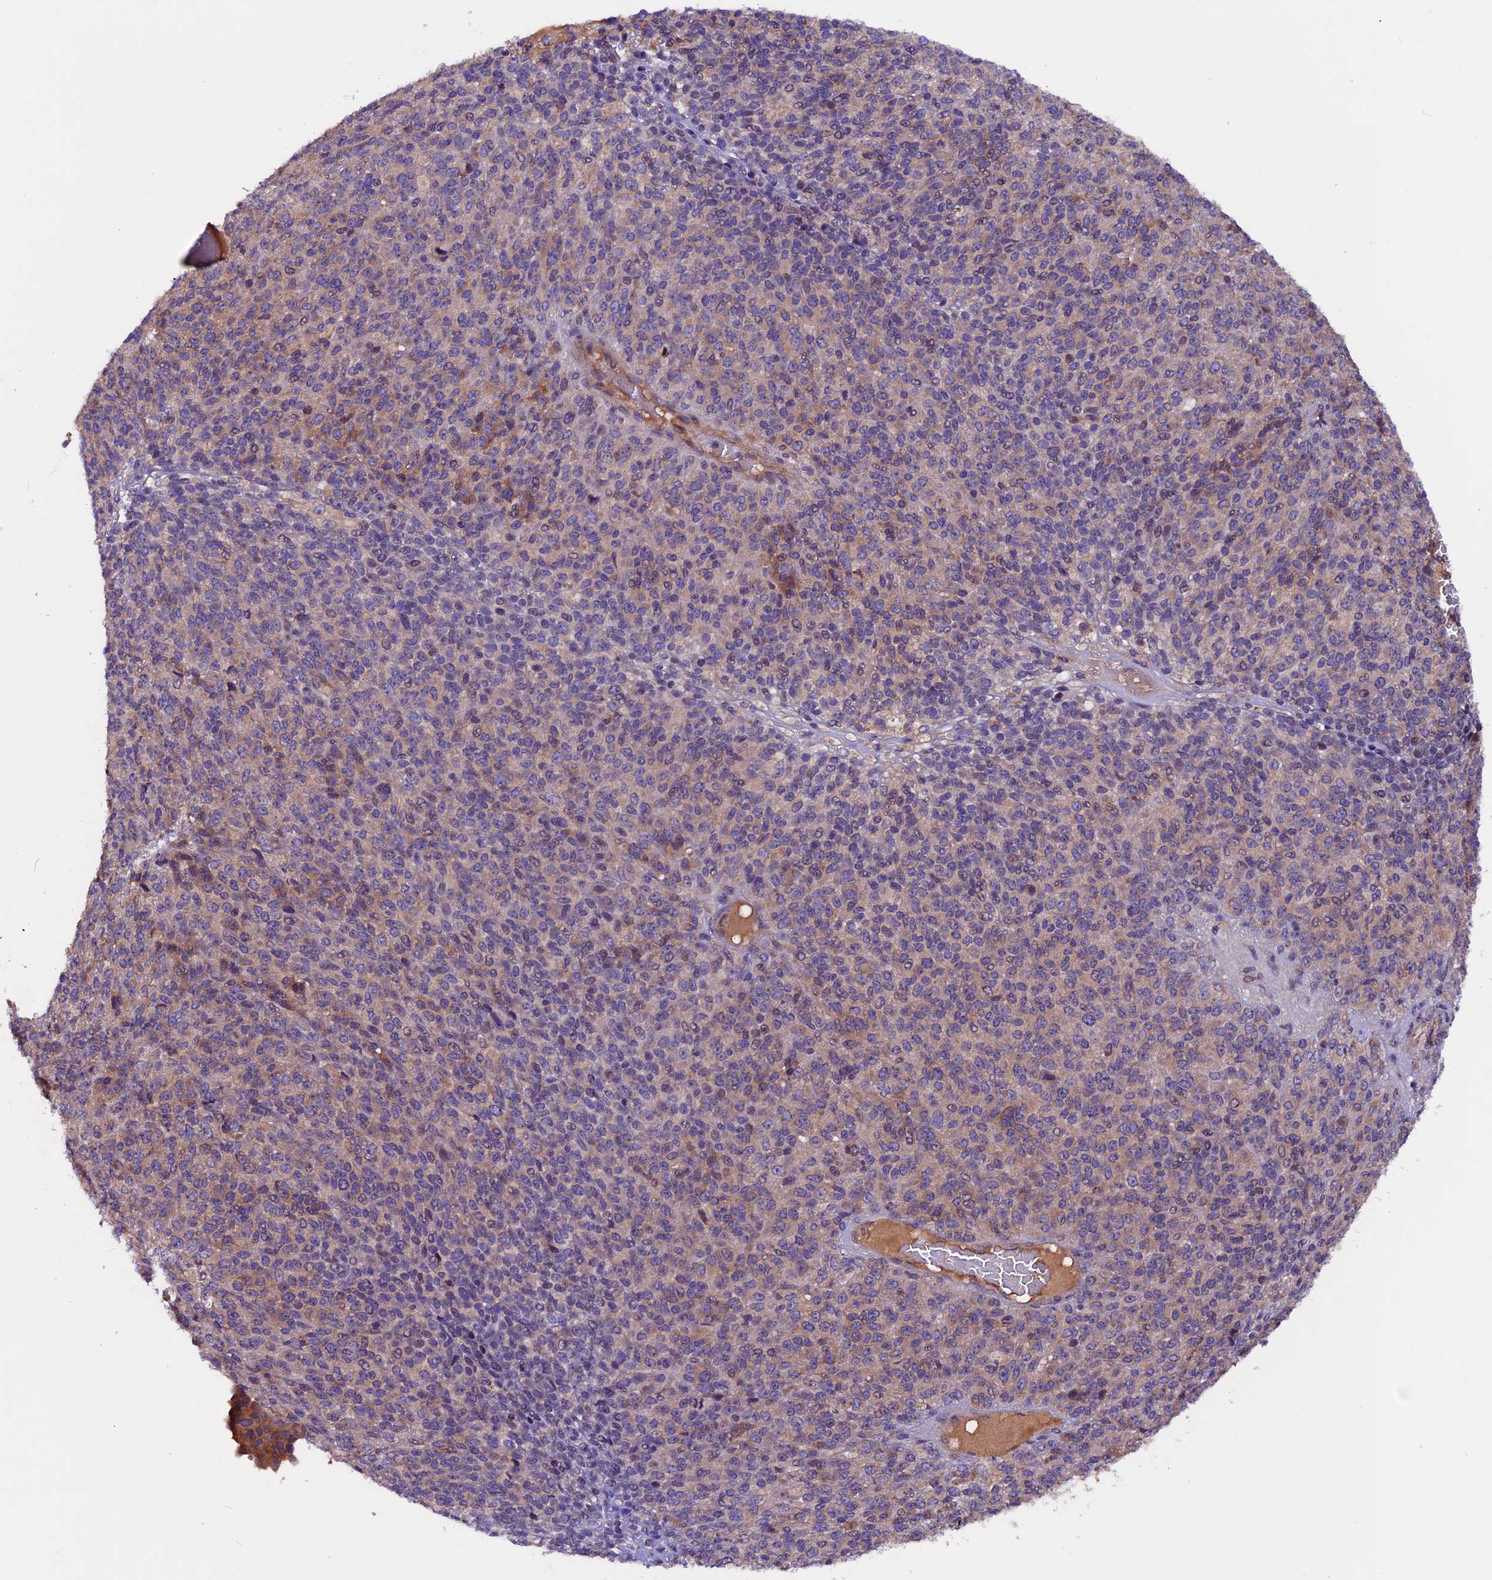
{"staining": {"intensity": "moderate", "quantity": "25%-75%", "location": "cytoplasmic/membranous"}, "tissue": "melanoma", "cell_type": "Tumor cells", "image_type": "cancer", "snomed": [{"axis": "morphology", "description": "Malignant melanoma, Metastatic site"}, {"axis": "topography", "description": "Brain"}], "caption": "DAB immunohistochemical staining of melanoma shows moderate cytoplasmic/membranous protein staining in approximately 25%-75% of tumor cells. Nuclei are stained in blue.", "gene": "ZNF598", "patient": {"sex": "female", "age": 56}}